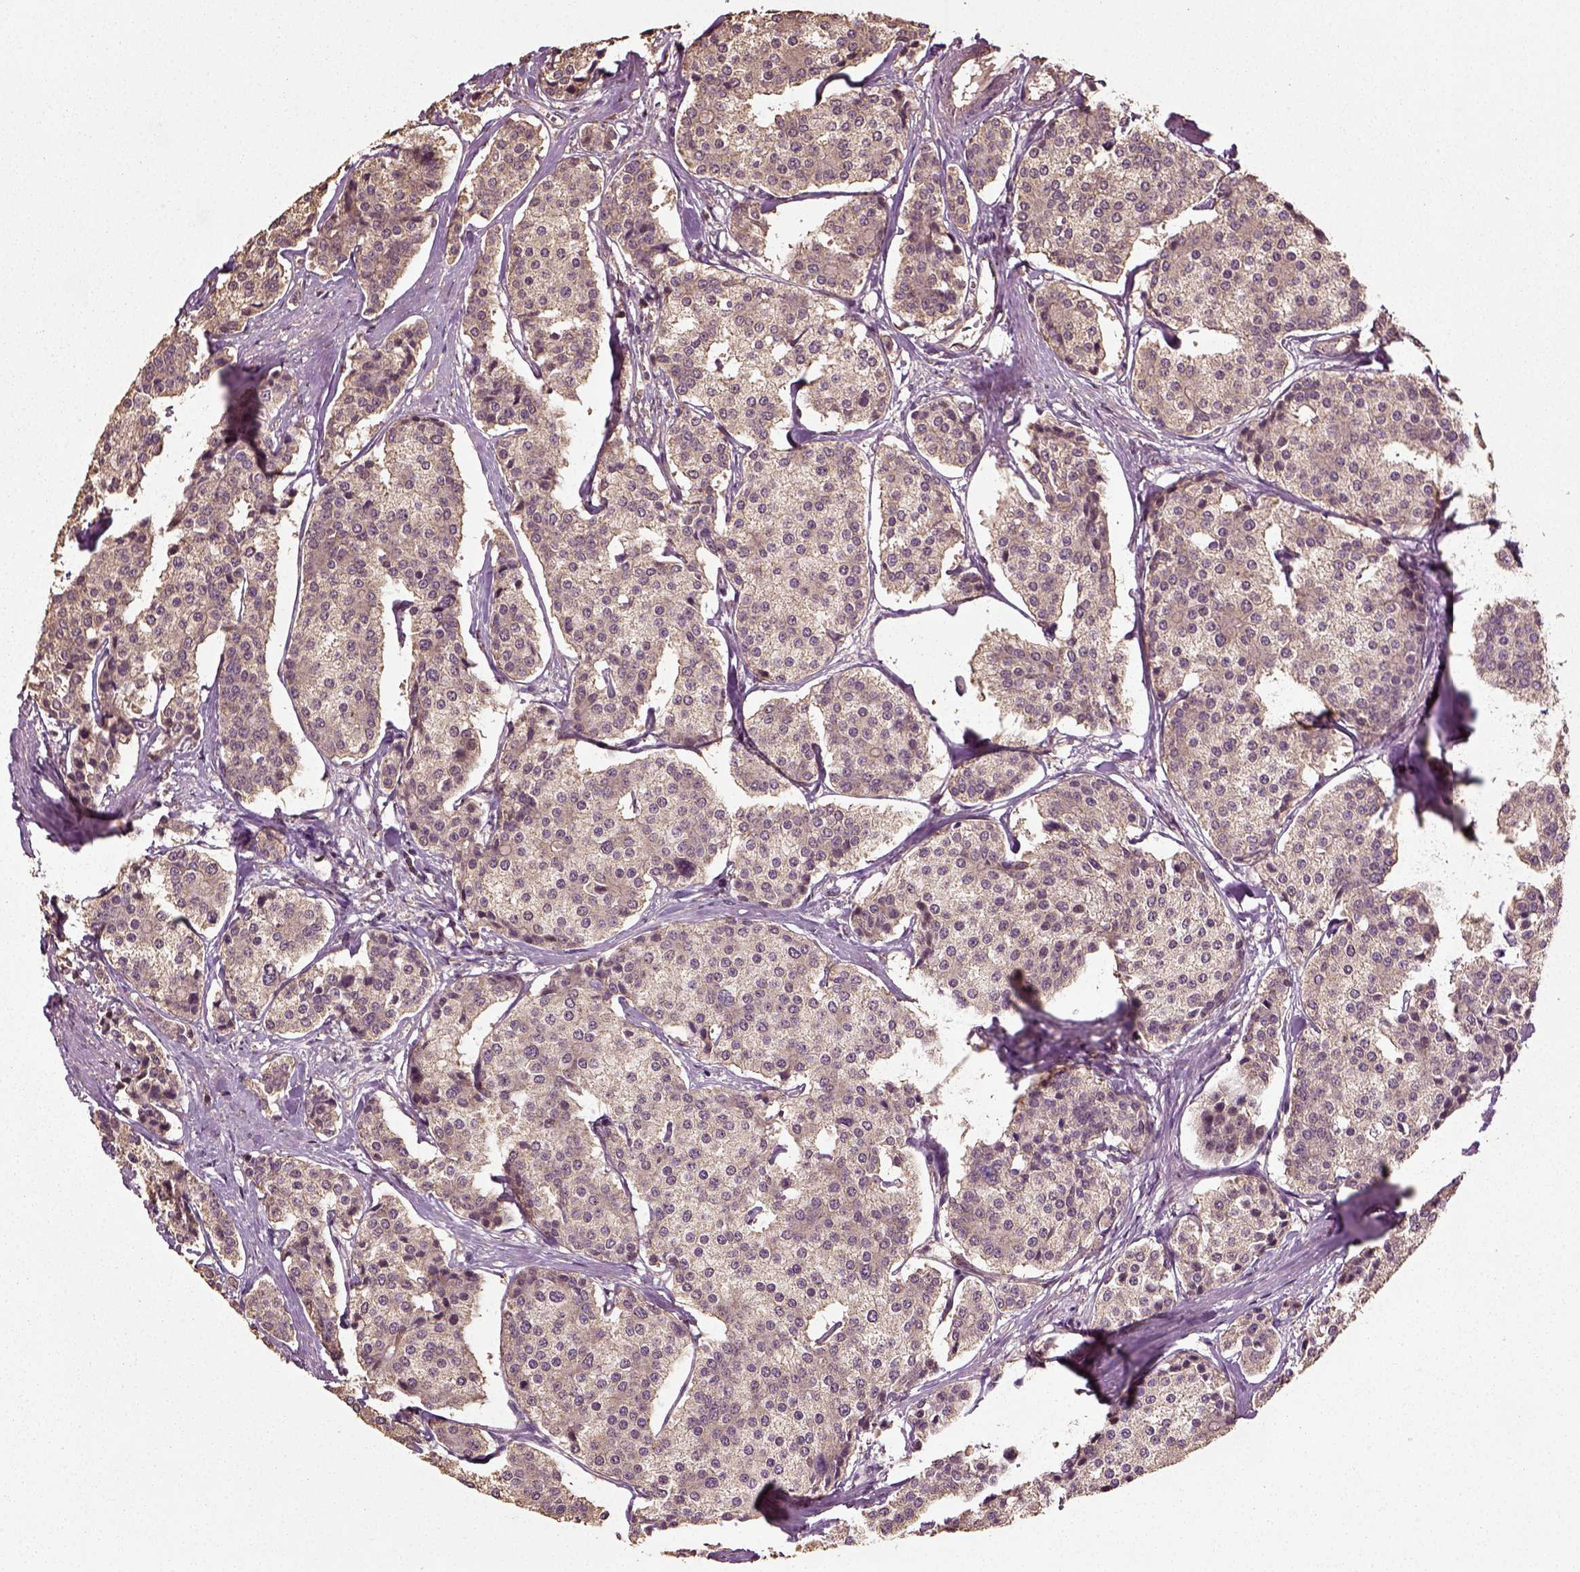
{"staining": {"intensity": "weak", "quantity": "25%-75%", "location": "cytoplasmic/membranous"}, "tissue": "carcinoid", "cell_type": "Tumor cells", "image_type": "cancer", "snomed": [{"axis": "morphology", "description": "Carcinoid, malignant, NOS"}, {"axis": "topography", "description": "Small intestine"}], "caption": "High-magnification brightfield microscopy of malignant carcinoid stained with DAB (3,3'-diaminobenzidine) (brown) and counterstained with hematoxylin (blue). tumor cells exhibit weak cytoplasmic/membranous staining is appreciated in approximately25%-75% of cells.", "gene": "ERV3-1", "patient": {"sex": "female", "age": 65}}